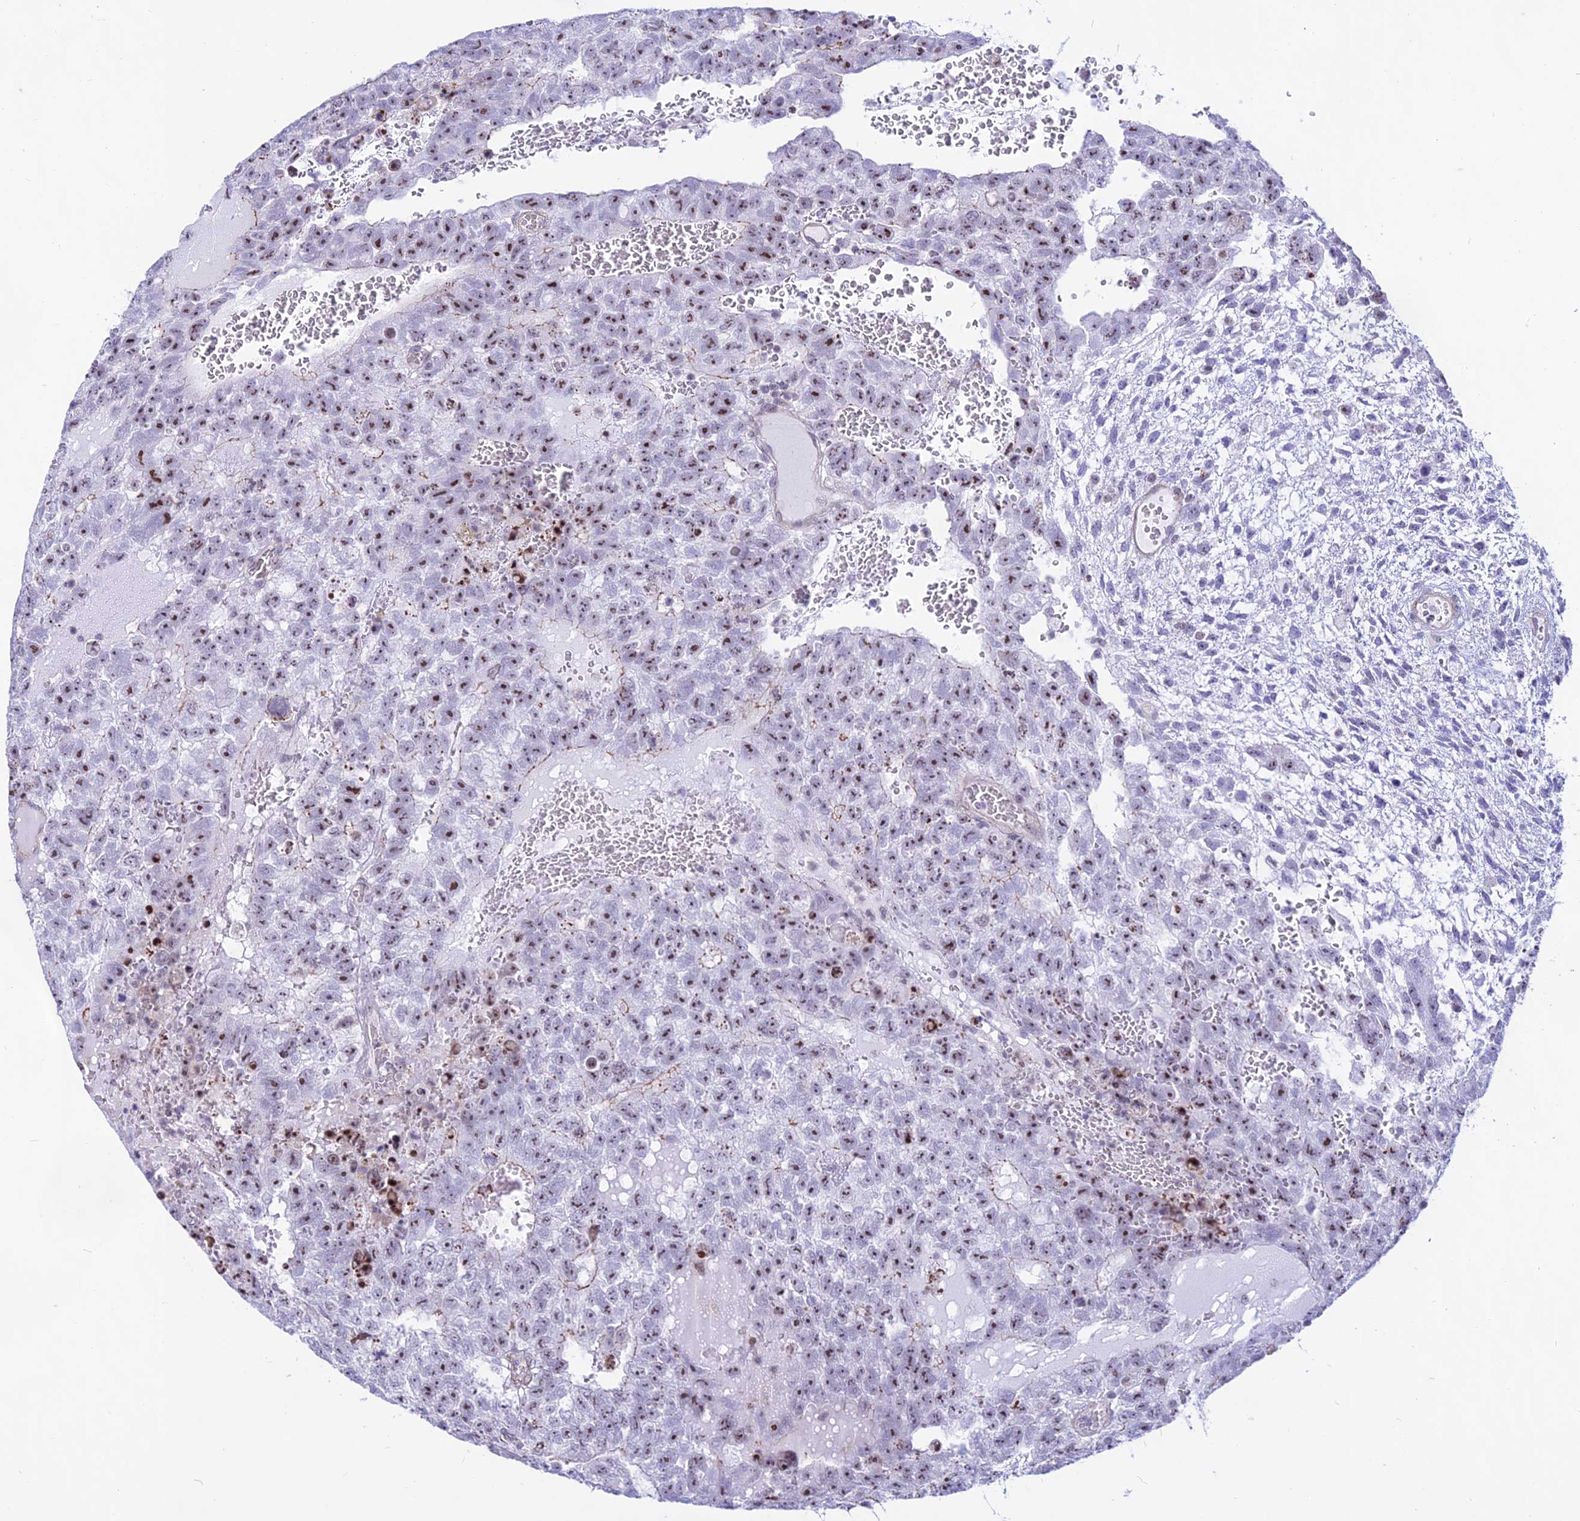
{"staining": {"intensity": "moderate", "quantity": "25%-75%", "location": "nuclear"}, "tissue": "testis cancer", "cell_type": "Tumor cells", "image_type": "cancer", "snomed": [{"axis": "morphology", "description": "Carcinoma, Embryonal, NOS"}, {"axis": "topography", "description": "Testis"}], "caption": "About 25%-75% of tumor cells in human testis cancer (embryonal carcinoma) reveal moderate nuclear protein expression as visualized by brown immunohistochemical staining.", "gene": "KRR1", "patient": {"sex": "male", "age": 26}}